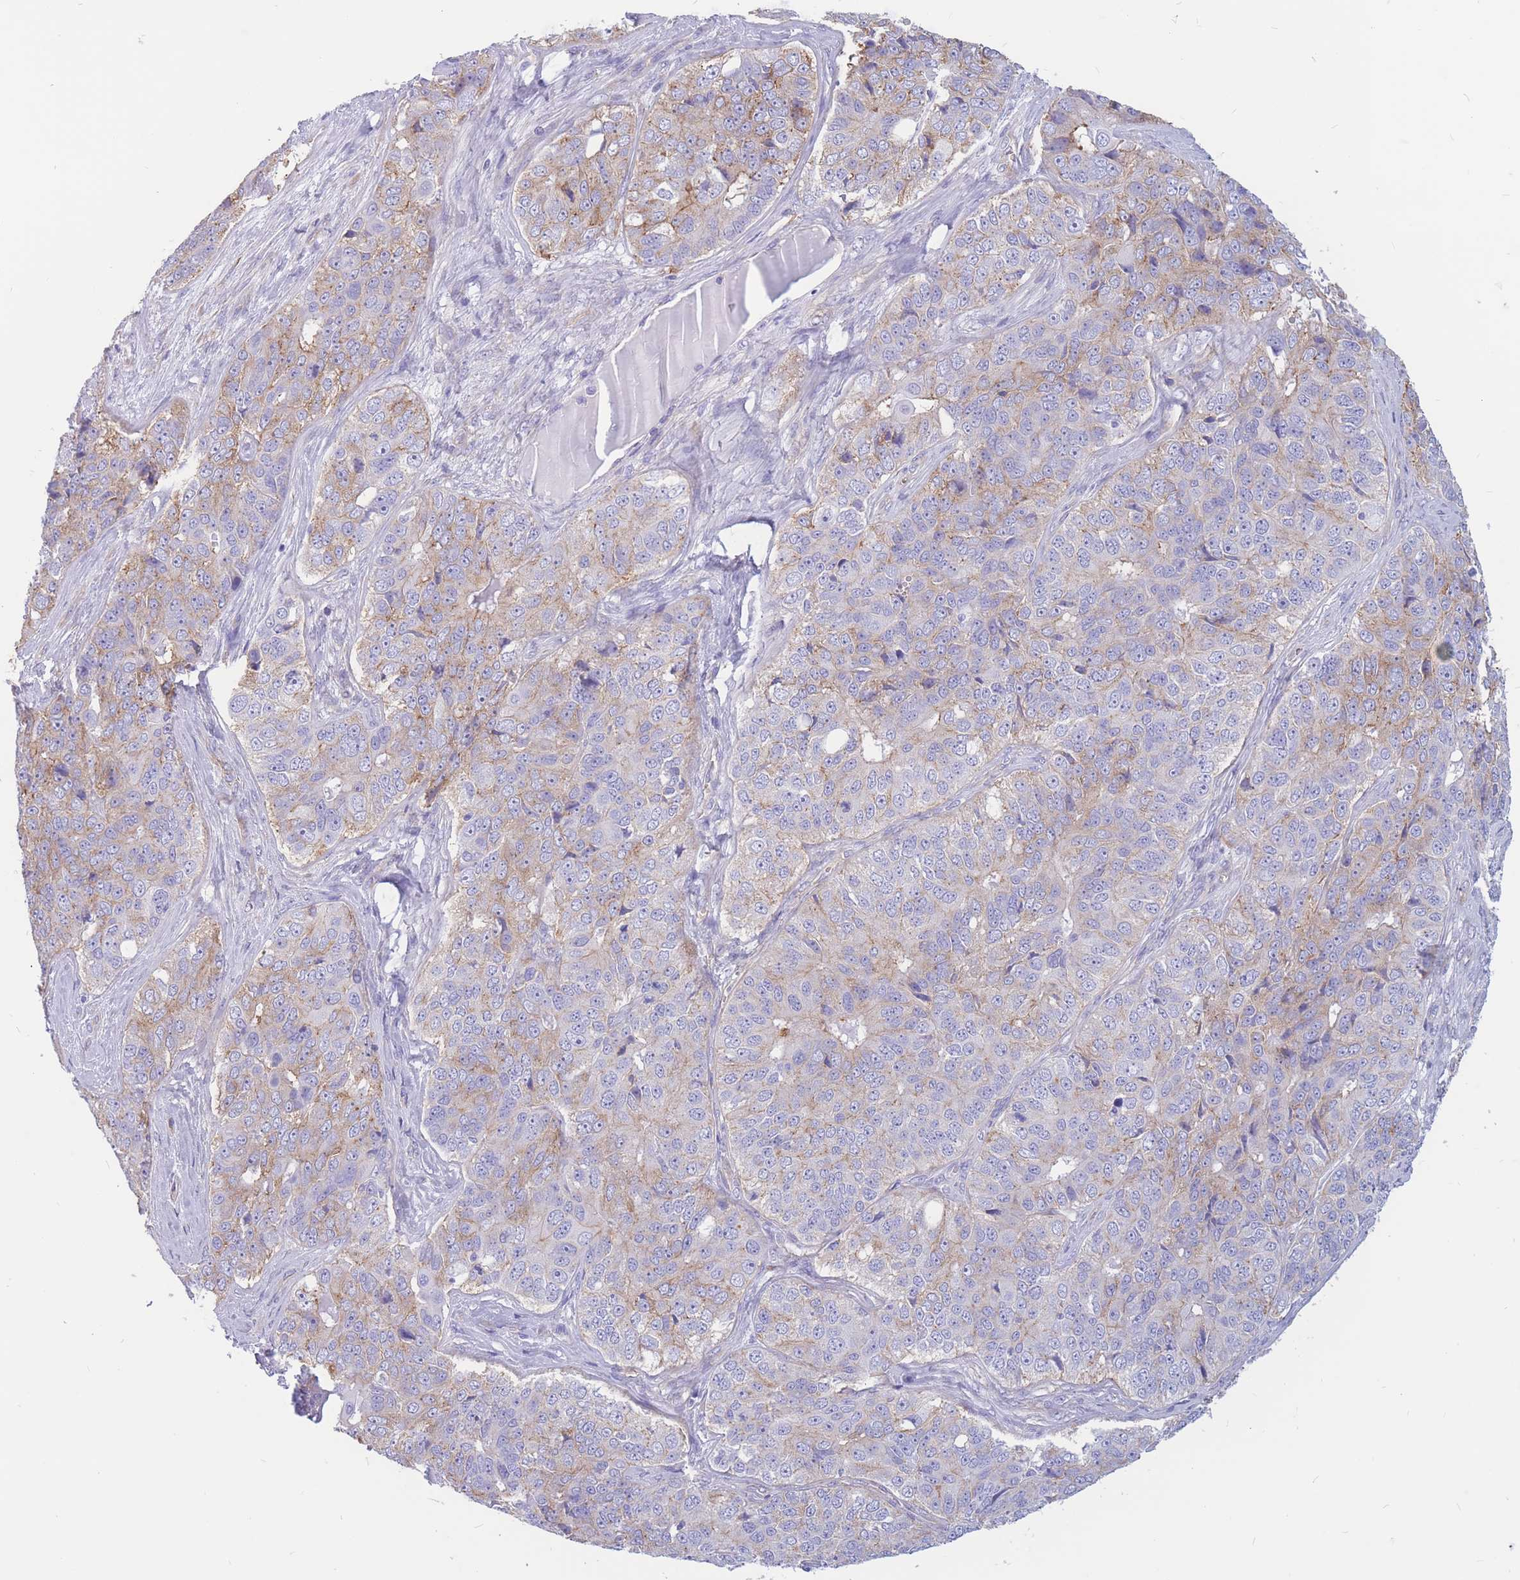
{"staining": {"intensity": "moderate", "quantity": "<25%", "location": "cytoplasmic/membranous"}, "tissue": "ovarian cancer", "cell_type": "Tumor cells", "image_type": "cancer", "snomed": [{"axis": "morphology", "description": "Carcinoma, endometroid"}, {"axis": "topography", "description": "Ovary"}], "caption": "The histopathology image demonstrates staining of ovarian cancer (endometroid carcinoma), revealing moderate cytoplasmic/membranous protein staining (brown color) within tumor cells. (DAB = brown stain, brightfield microscopy at high magnification).", "gene": "ADD2", "patient": {"sex": "female", "age": 51}}